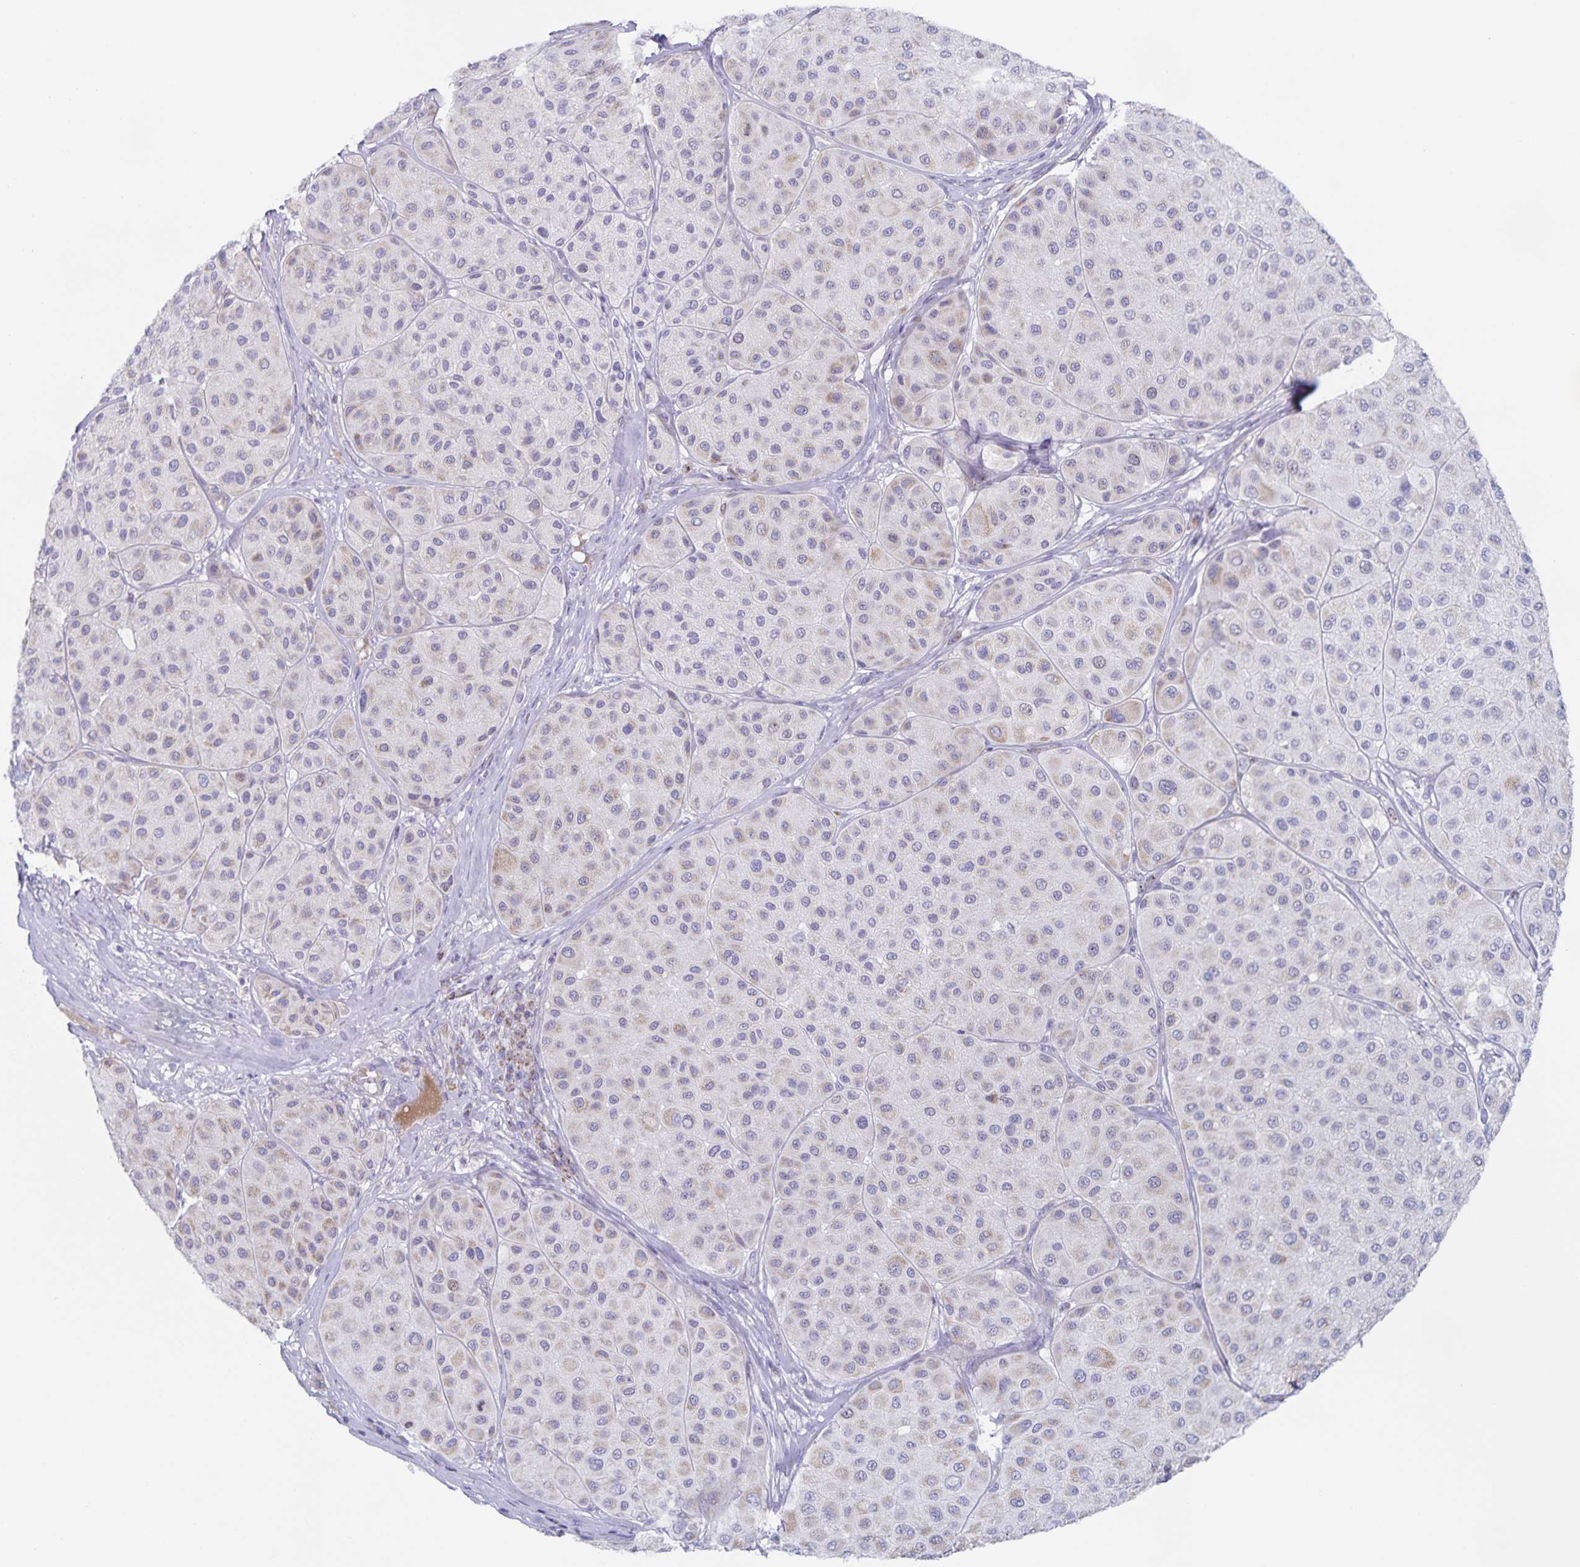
{"staining": {"intensity": "weak", "quantity": "<25%", "location": "cytoplasmic/membranous"}, "tissue": "melanoma", "cell_type": "Tumor cells", "image_type": "cancer", "snomed": [{"axis": "morphology", "description": "Malignant melanoma, Metastatic site"}, {"axis": "topography", "description": "Smooth muscle"}], "caption": "A micrograph of human melanoma is negative for staining in tumor cells. (DAB (3,3'-diaminobenzidine) IHC visualized using brightfield microscopy, high magnification).", "gene": "CENPH", "patient": {"sex": "male", "age": 41}}